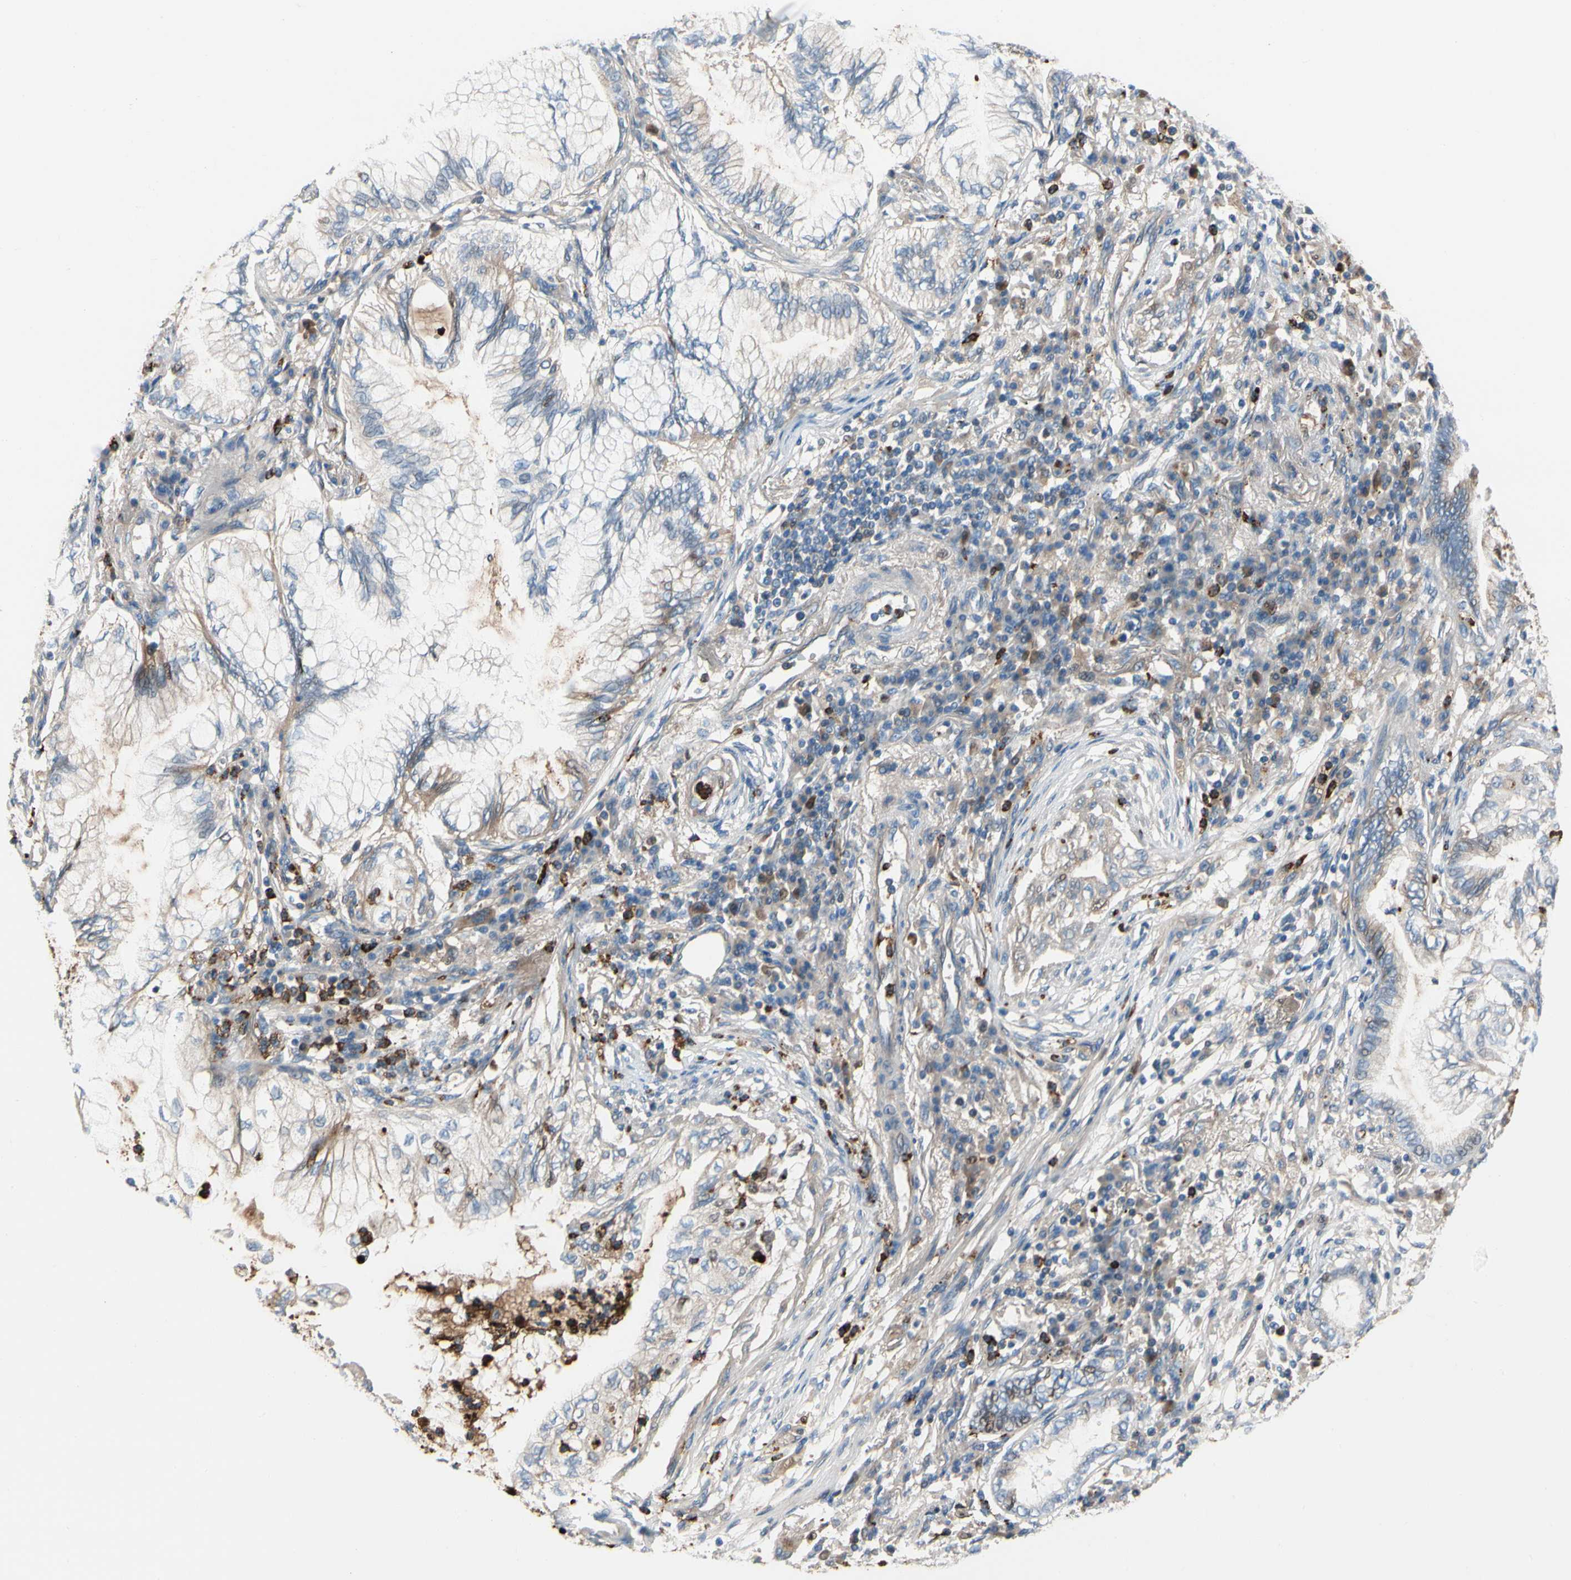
{"staining": {"intensity": "moderate", "quantity": "<25%", "location": "nuclear"}, "tissue": "lung cancer", "cell_type": "Tumor cells", "image_type": "cancer", "snomed": [{"axis": "morphology", "description": "Normal tissue, NOS"}, {"axis": "morphology", "description": "Adenocarcinoma, NOS"}, {"axis": "topography", "description": "Bronchus"}, {"axis": "topography", "description": "Lung"}], "caption": "A high-resolution photomicrograph shows immunohistochemistry staining of lung adenocarcinoma, which exhibits moderate nuclear positivity in approximately <25% of tumor cells.", "gene": "HJURP", "patient": {"sex": "female", "age": 70}}